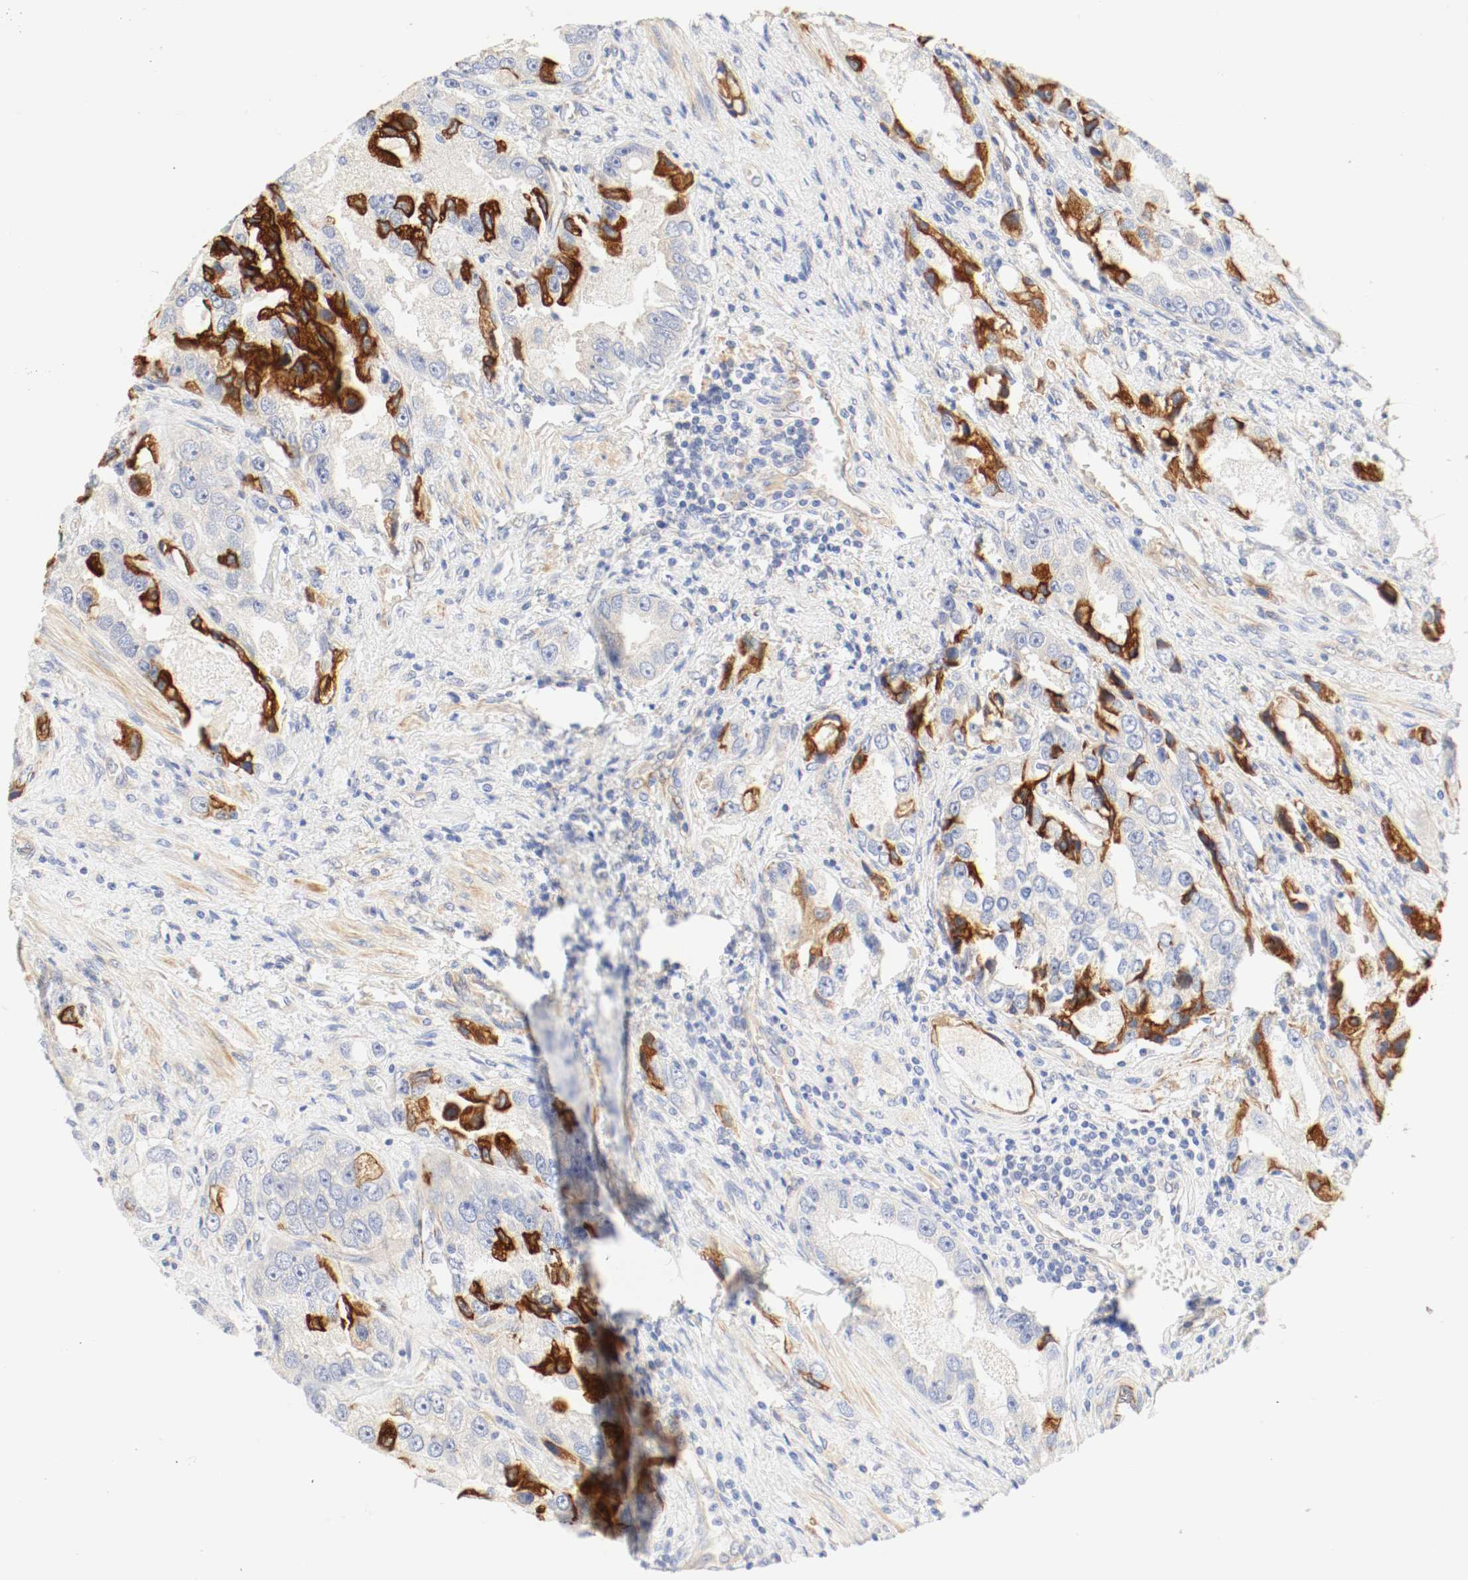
{"staining": {"intensity": "weak", "quantity": "25%-75%", "location": "cytoplasmic/membranous"}, "tissue": "prostate cancer", "cell_type": "Tumor cells", "image_type": "cancer", "snomed": [{"axis": "morphology", "description": "Adenocarcinoma, High grade"}, {"axis": "topography", "description": "Prostate"}], "caption": "Immunohistochemical staining of human prostate cancer (adenocarcinoma (high-grade)) demonstrates low levels of weak cytoplasmic/membranous expression in about 25%-75% of tumor cells. The staining is performed using DAB (3,3'-diaminobenzidine) brown chromogen to label protein expression. The nuclei are counter-stained blue using hematoxylin.", "gene": "GIT1", "patient": {"sex": "male", "age": 63}}